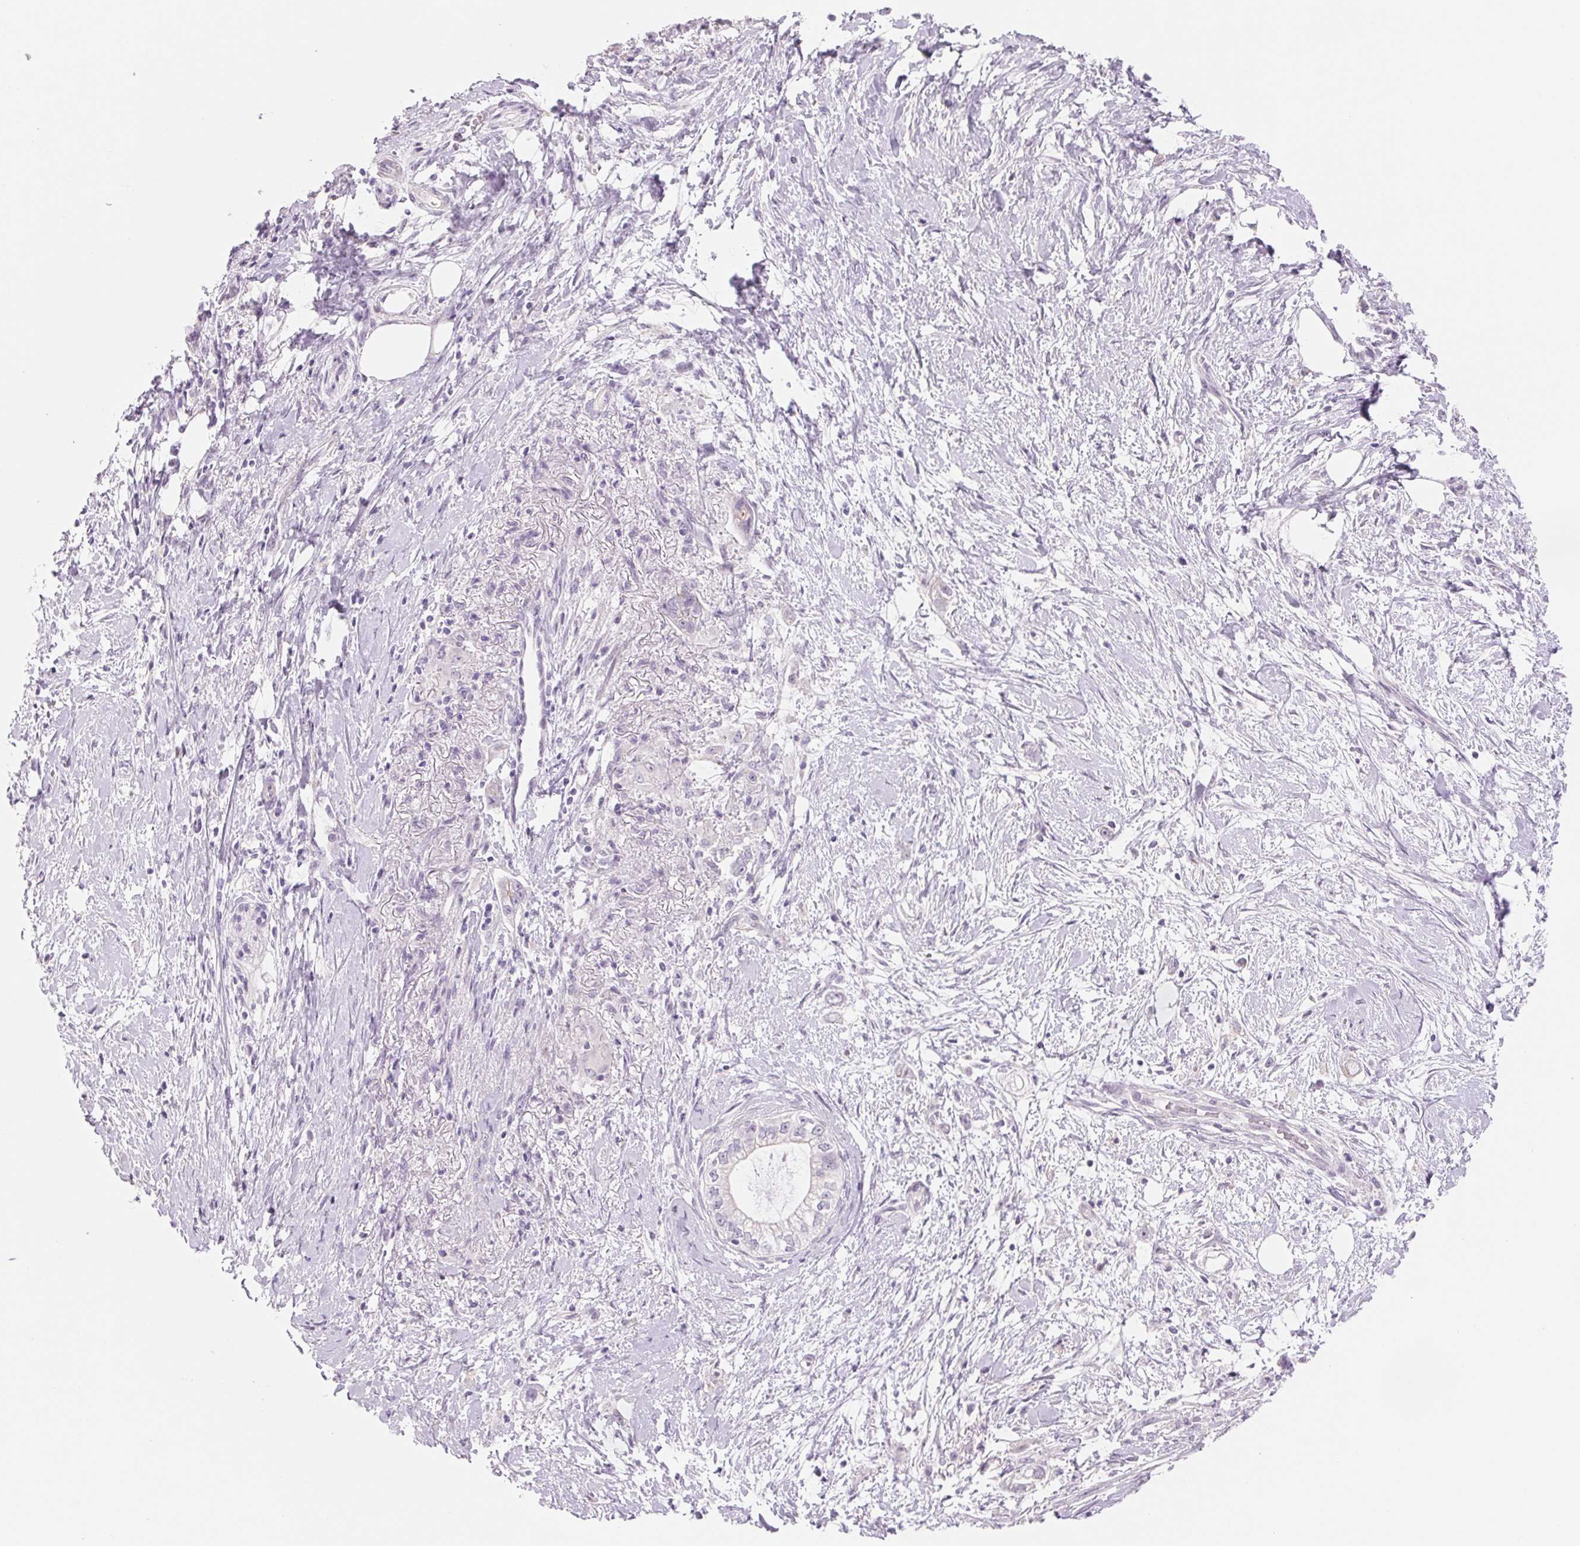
{"staining": {"intensity": "negative", "quantity": "none", "location": "none"}, "tissue": "pancreatic cancer", "cell_type": "Tumor cells", "image_type": "cancer", "snomed": [{"axis": "morphology", "description": "Adenocarcinoma, NOS"}, {"axis": "topography", "description": "Pancreas"}], "caption": "Immunohistochemistry (IHC) of human pancreatic adenocarcinoma displays no positivity in tumor cells.", "gene": "CCDC168", "patient": {"sex": "male", "age": 70}}